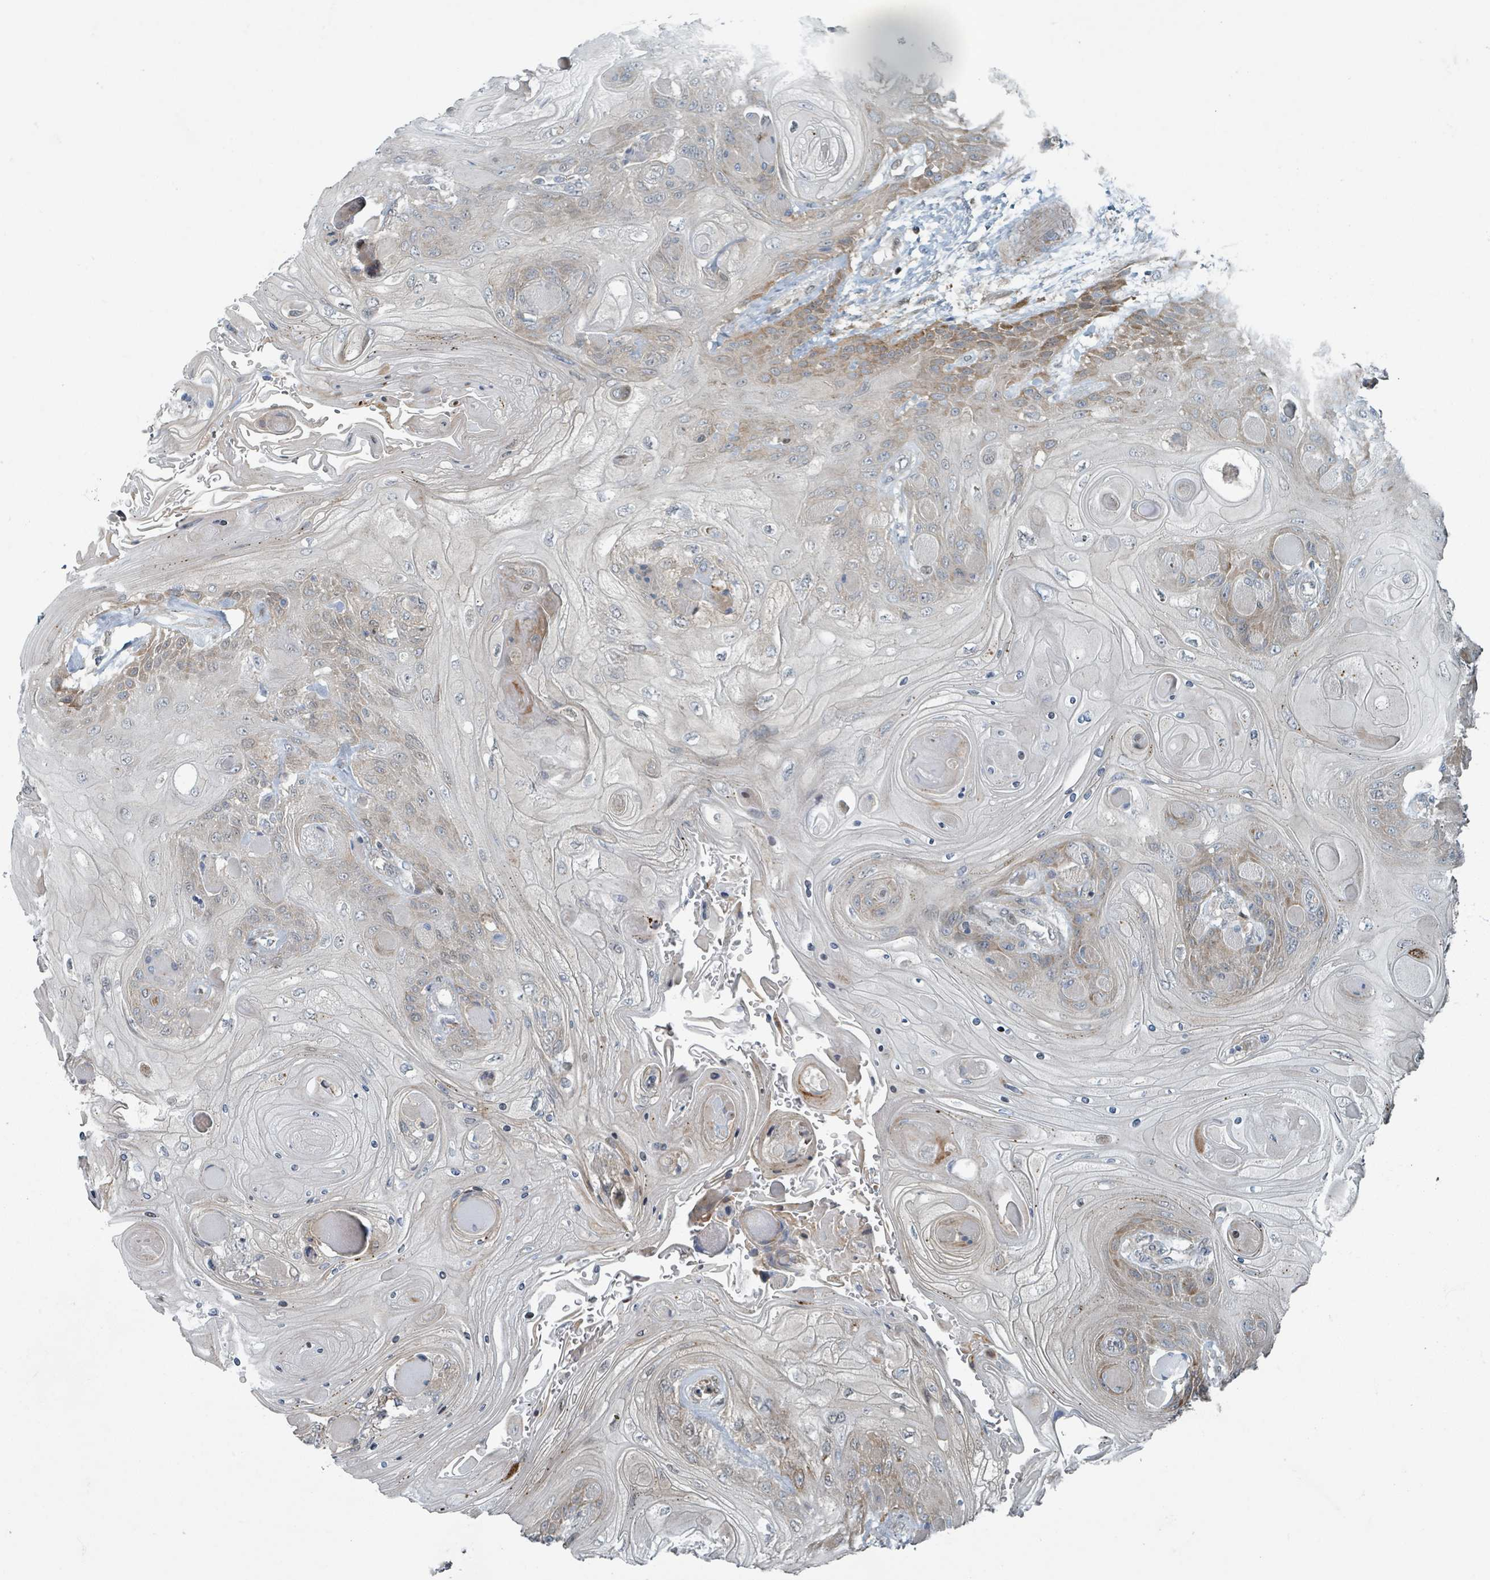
{"staining": {"intensity": "moderate", "quantity": "<25%", "location": "cytoplasmic/membranous"}, "tissue": "head and neck cancer", "cell_type": "Tumor cells", "image_type": "cancer", "snomed": [{"axis": "morphology", "description": "Squamous cell carcinoma, NOS"}, {"axis": "topography", "description": "Head-Neck"}], "caption": "Squamous cell carcinoma (head and neck) stained for a protein demonstrates moderate cytoplasmic/membranous positivity in tumor cells.", "gene": "RHPN2", "patient": {"sex": "female", "age": 43}}